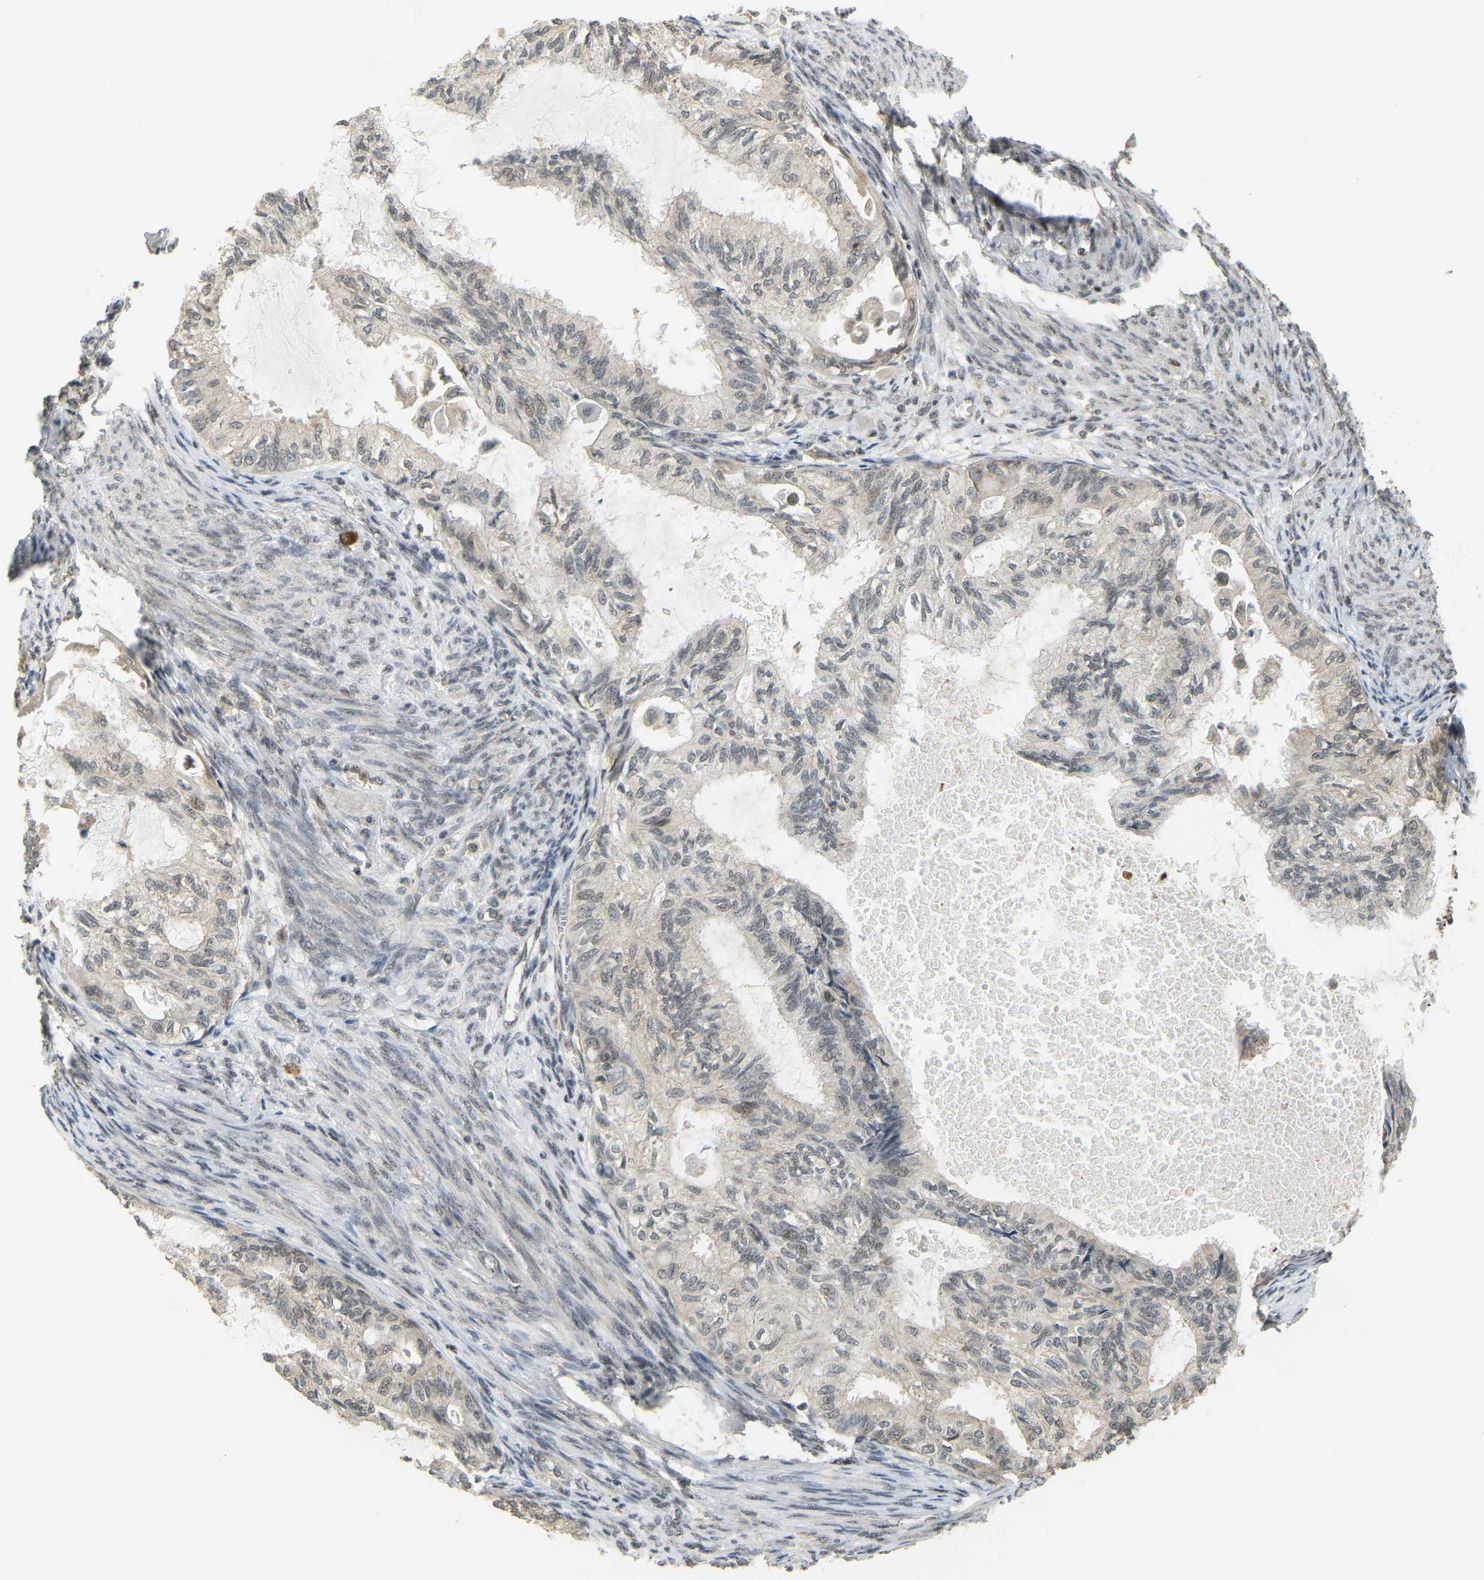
{"staining": {"intensity": "weak", "quantity": "<25%", "location": "nuclear"}, "tissue": "cervical cancer", "cell_type": "Tumor cells", "image_type": "cancer", "snomed": [{"axis": "morphology", "description": "Normal tissue, NOS"}, {"axis": "morphology", "description": "Adenocarcinoma, NOS"}, {"axis": "topography", "description": "Cervix"}, {"axis": "topography", "description": "Endometrium"}], "caption": "Adenocarcinoma (cervical) stained for a protein using immunohistochemistry (IHC) exhibits no expression tumor cells.", "gene": "BRF2", "patient": {"sex": "female", "age": 86}}